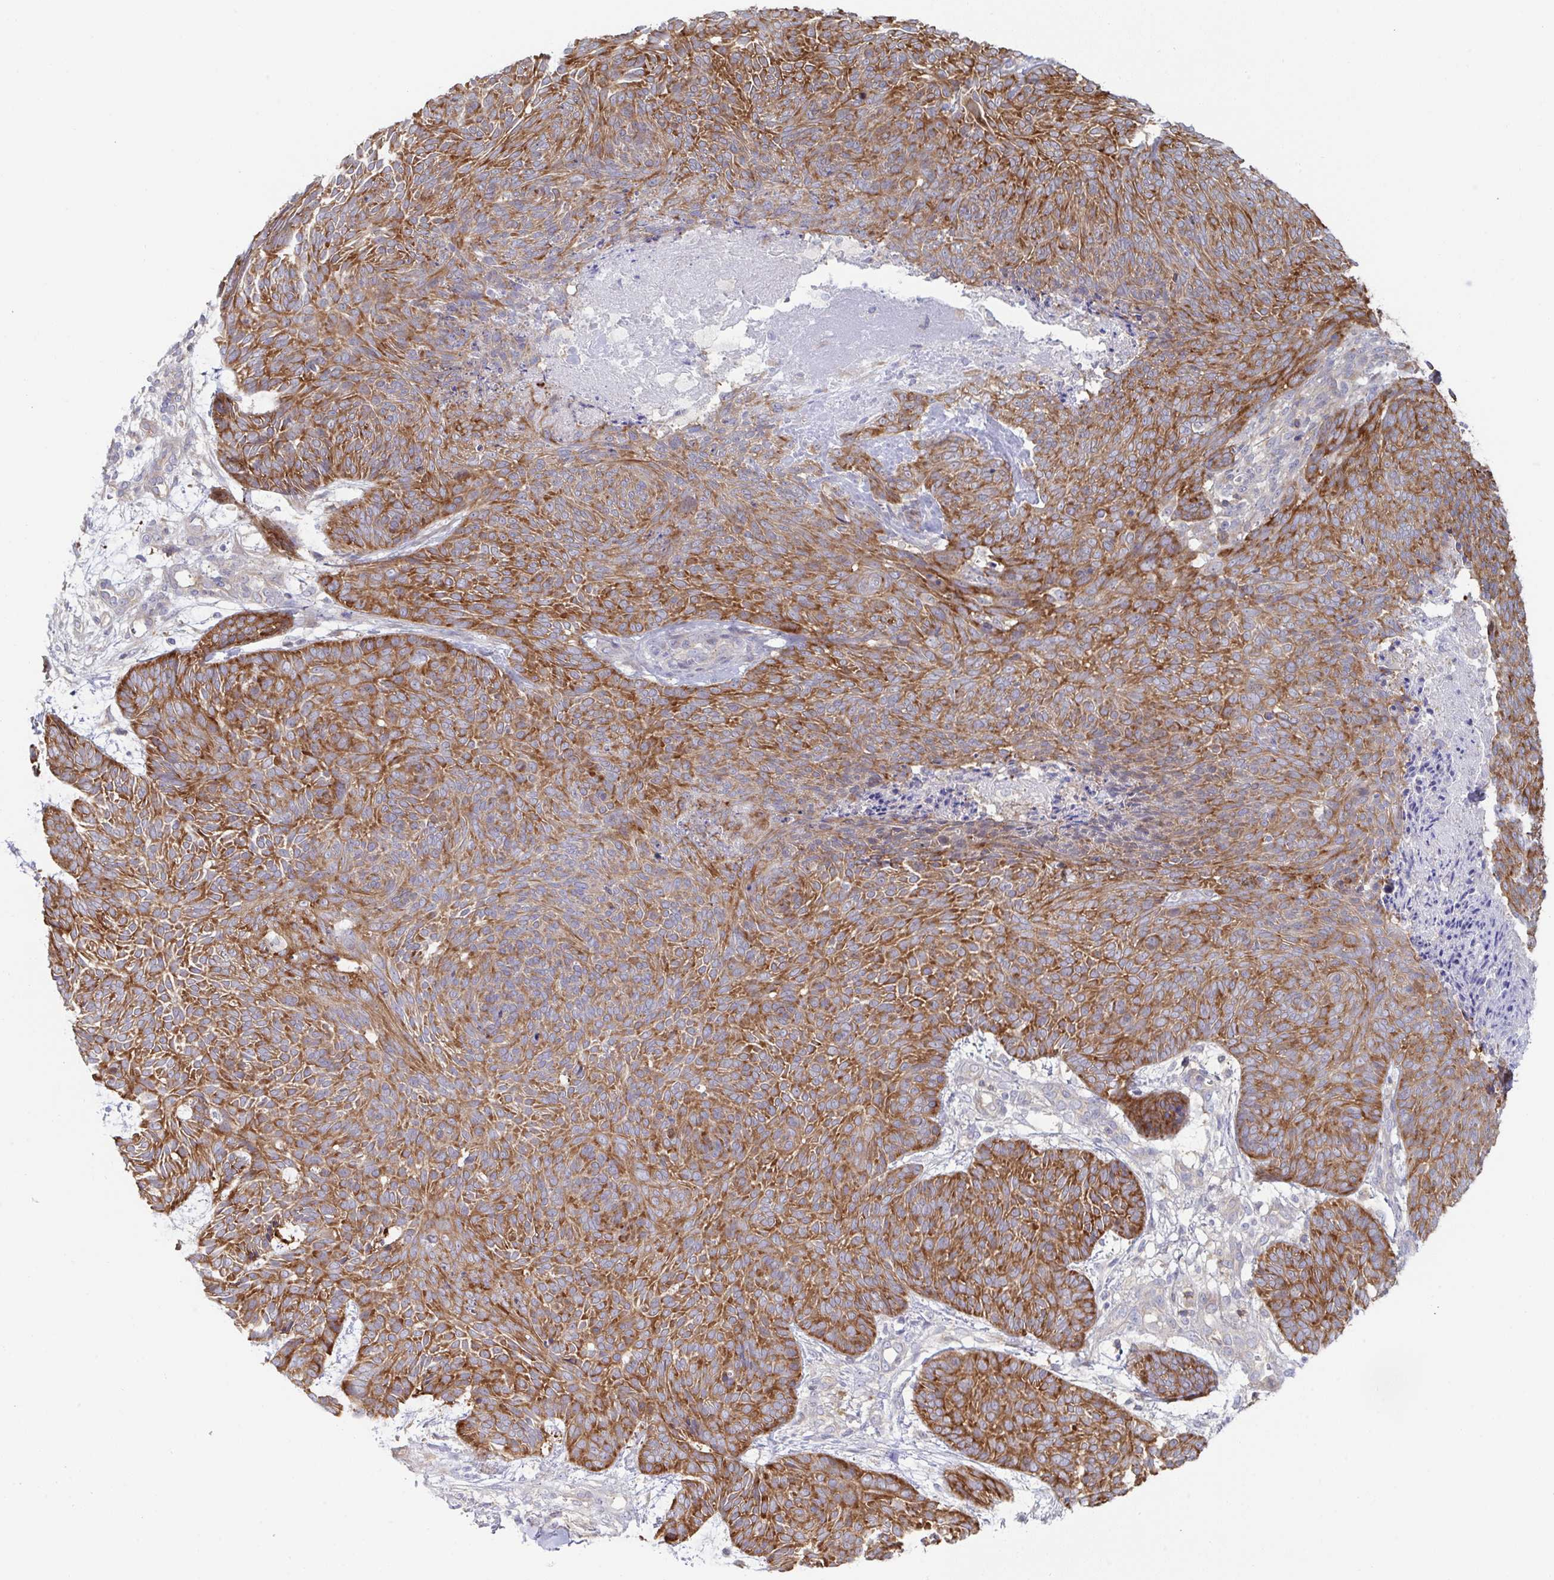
{"staining": {"intensity": "strong", "quantity": ">75%", "location": "cytoplasmic/membranous"}, "tissue": "skin cancer", "cell_type": "Tumor cells", "image_type": "cancer", "snomed": [{"axis": "morphology", "description": "Basal cell carcinoma"}, {"axis": "topography", "description": "Skin"}, {"axis": "topography", "description": "Skin of trunk"}], "caption": "Strong cytoplasmic/membranous staining is seen in approximately >75% of tumor cells in basal cell carcinoma (skin).", "gene": "WNK1", "patient": {"sex": "male", "age": 74}}